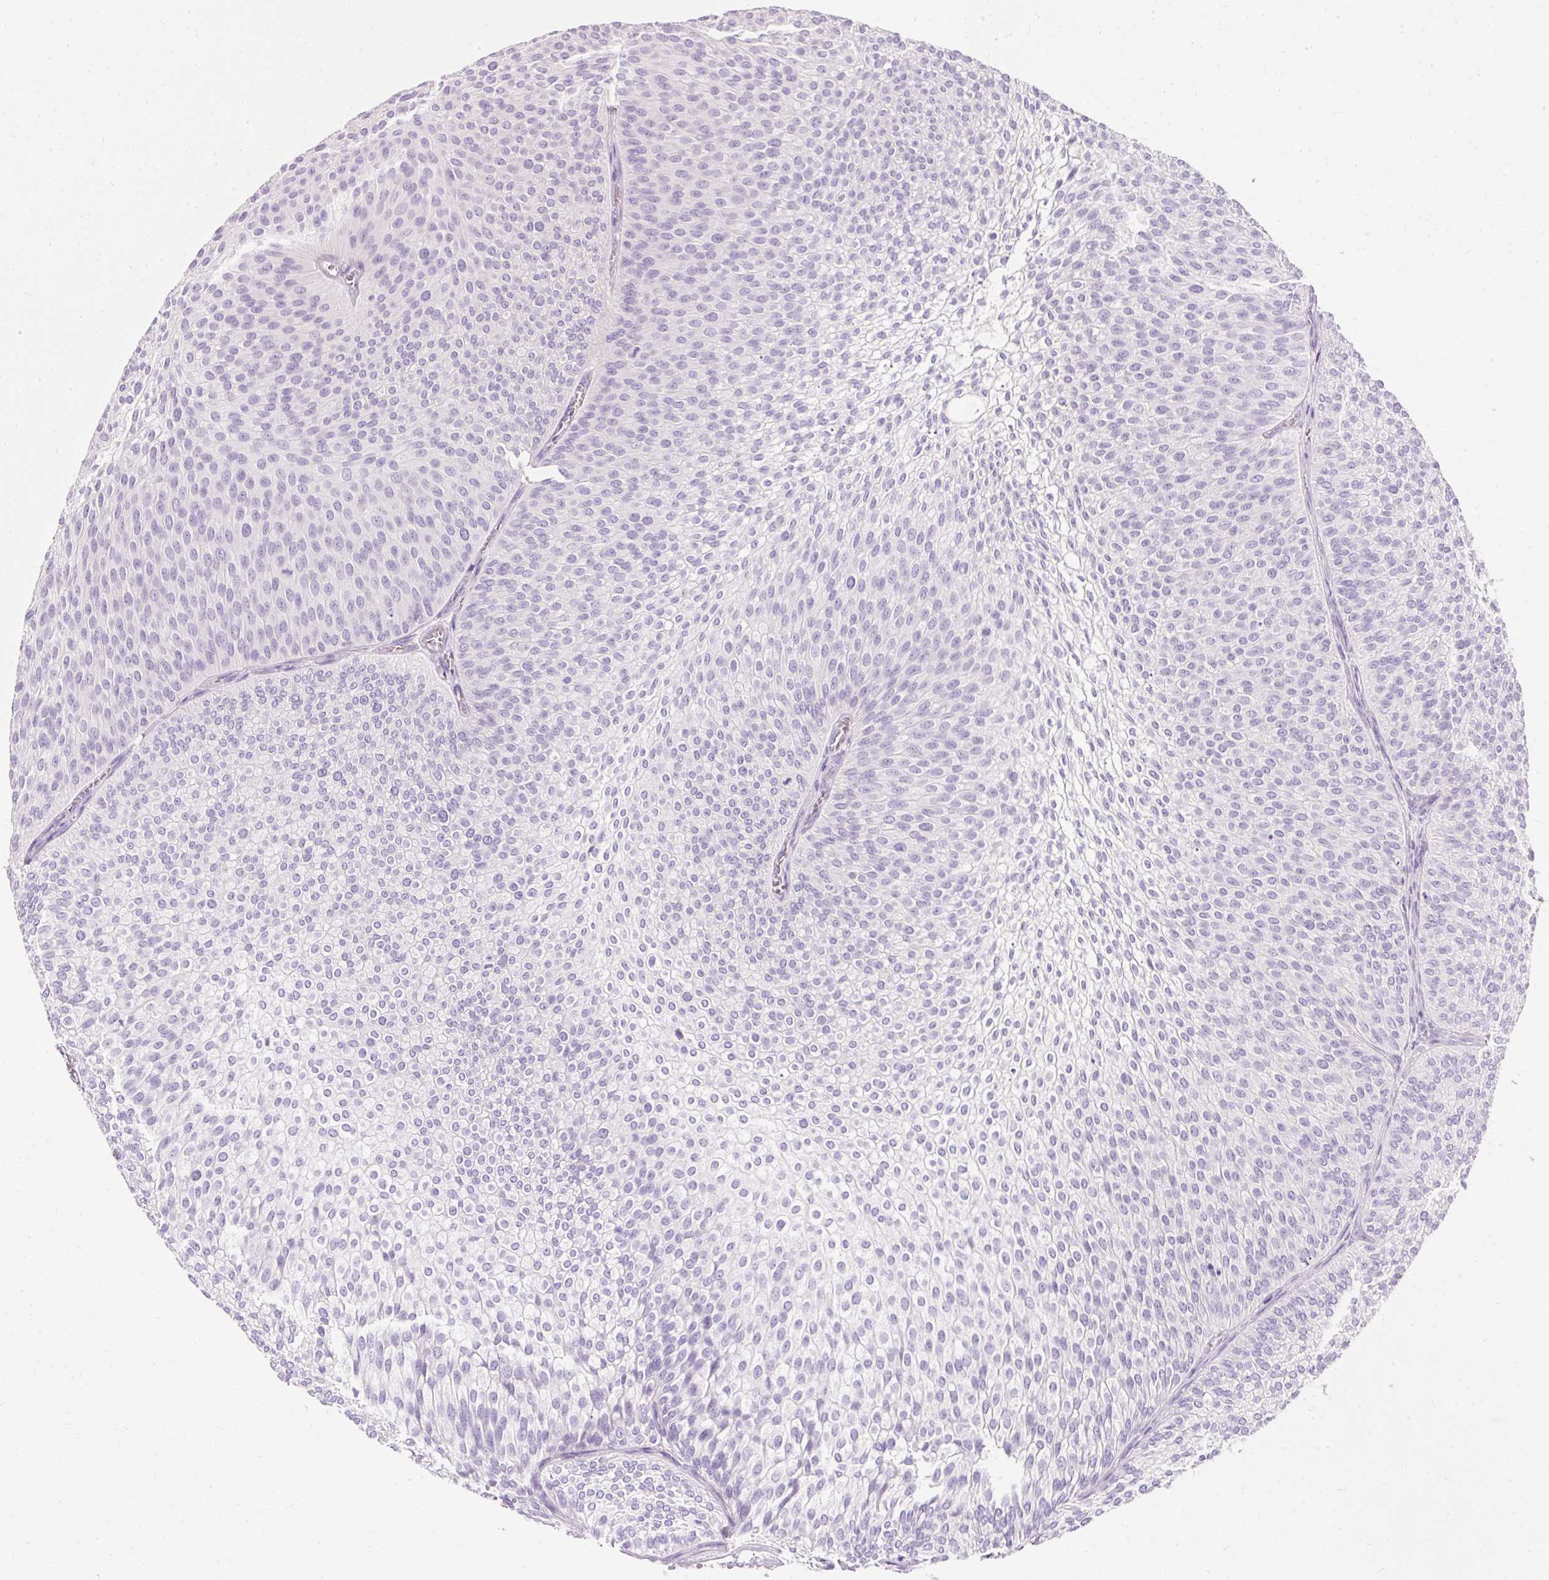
{"staining": {"intensity": "negative", "quantity": "none", "location": "none"}, "tissue": "urothelial cancer", "cell_type": "Tumor cells", "image_type": "cancer", "snomed": [{"axis": "morphology", "description": "Urothelial carcinoma, Low grade"}, {"axis": "topography", "description": "Urinary bladder"}], "caption": "Immunohistochemistry image of human urothelial cancer stained for a protein (brown), which demonstrates no expression in tumor cells. (Immunohistochemistry (ihc), brightfield microscopy, high magnification).", "gene": "CLDN25", "patient": {"sex": "male", "age": 91}}